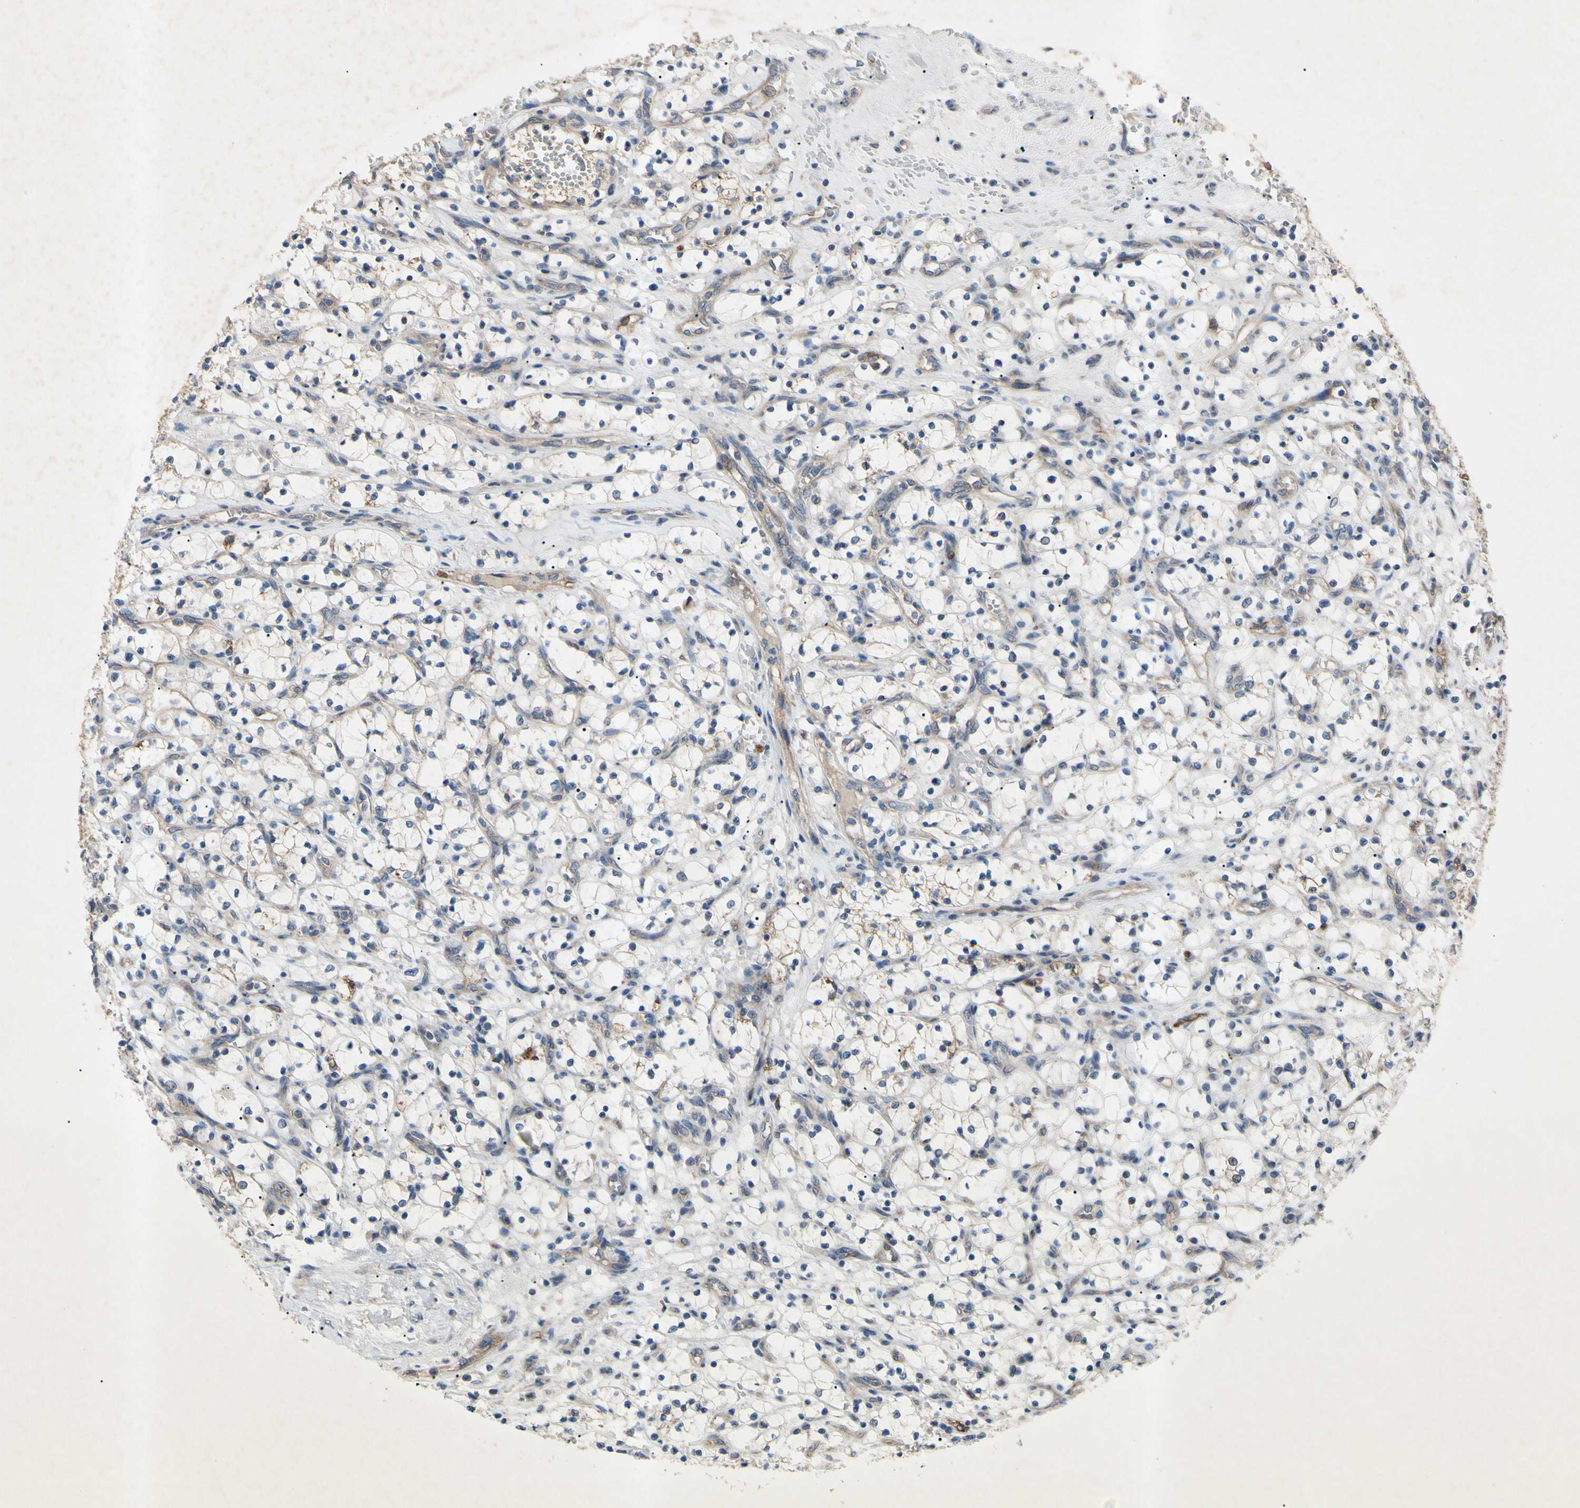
{"staining": {"intensity": "weak", "quantity": "<25%", "location": "cytoplasmic/membranous"}, "tissue": "renal cancer", "cell_type": "Tumor cells", "image_type": "cancer", "snomed": [{"axis": "morphology", "description": "Adenocarcinoma, NOS"}, {"axis": "topography", "description": "Kidney"}], "caption": "Immunohistochemistry (IHC) micrograph of neoplastic tissue: renal cancer (adenocarcinoma) stained with DAB shows no significant protein expression in tumor cells.", "gene": "HILPDA", "patient": {"sex": "female", "age": 69}}